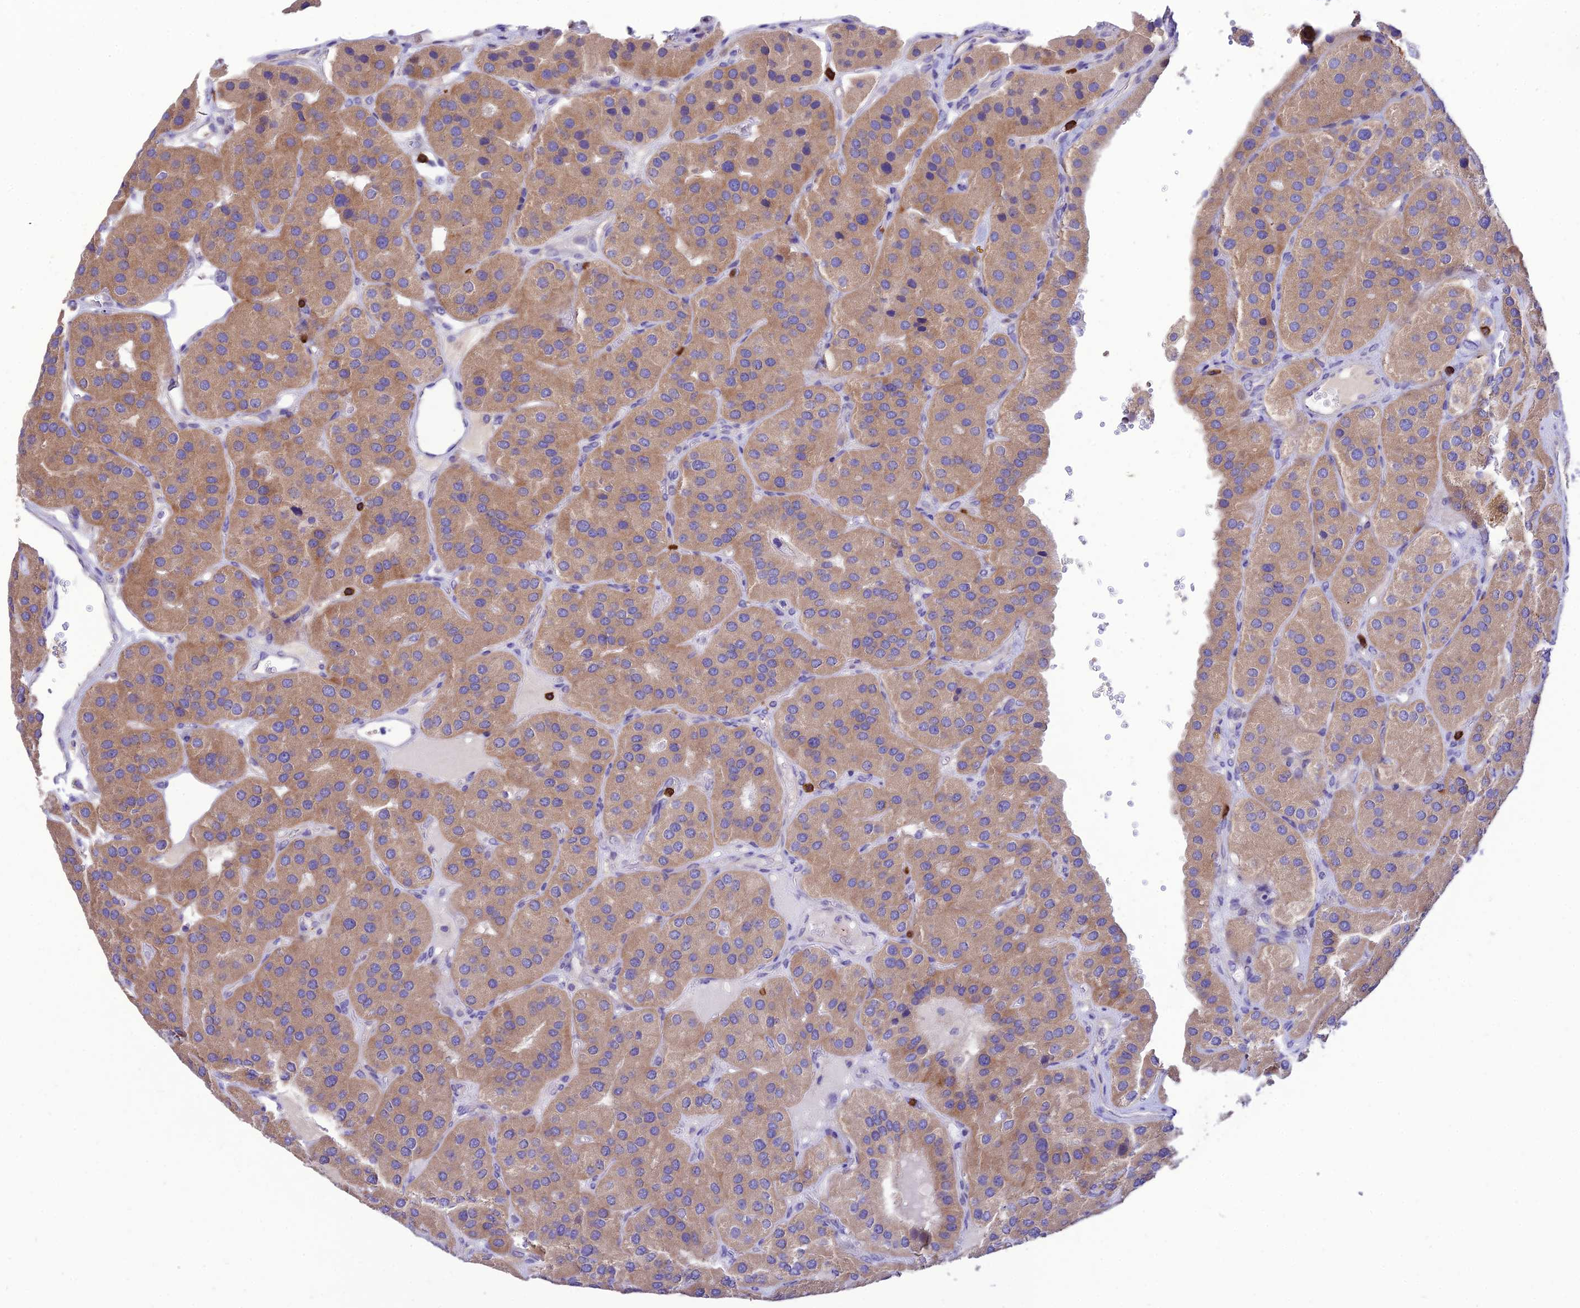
{"staining": {"intensity": "weak", "quantity": ">75%", "location": "cytoplasmic/membranous"}, "tissue": "parathyroid gland", "cell_type": "Glandular cells", "image_type": "normal", "snomed": [{"axis": "morphology", "description": "Normal tissue, NOS"}, {"axis": "morphology", "description": "Adenoma, NOS"}, {"axis": "topography", "description": "Parathyroid gland"}], "caption": "IHC histopathology image of benign parathyroid gland: parathyroid gland stained using immunohistochemistry (IHC) reveals low levels of weak protein expression localized specifically in the cytoplasmic/membranous of glandular cells, appearing as a cytoplasmic/membranous brown color.", "gene": "PTPRCAP", "patient": {"sex": "female", "age": 86}}